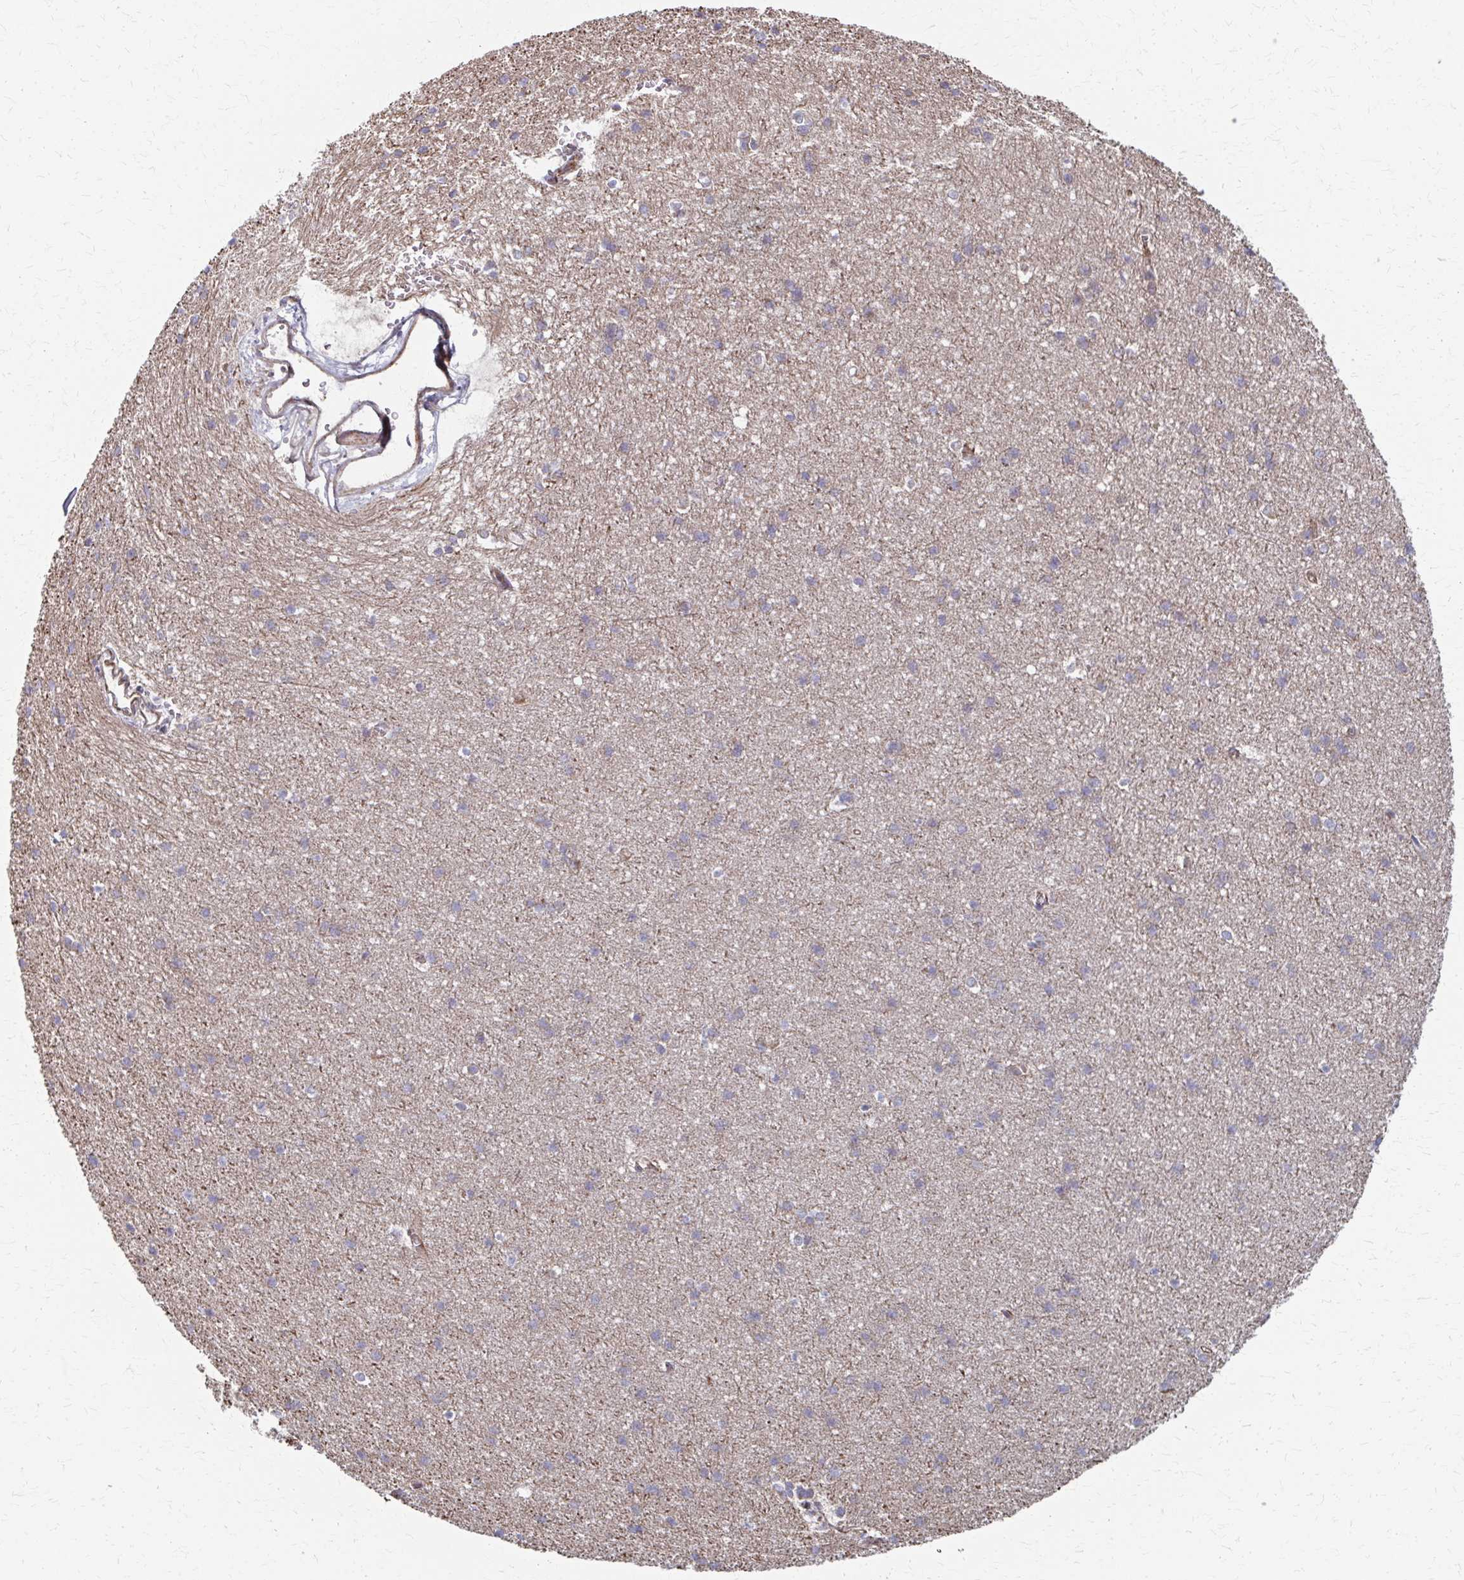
{"staining": {"intensity": "moderate", "quantity": "<25%", "location": "cytoplasmic/membranous"}, "tissue": "cerebral cortex", "cell_type": "Endothelial cells", "image_type": "normal", "snomed": [{"axis": "morphology", "description": "Normal tissue, NOS"}, {"axis": "topography", "description": "Cerebral cortex"}], "caption": "Protein staining by immunohistochemistry (IHC) demonstrates moderate cytoplasmic/membranous staining in approximately <25% of endothelial cells in benign cerebral cortex.", "gene": "FAHD1", "patient": {"sex": "male", "age": 37}}